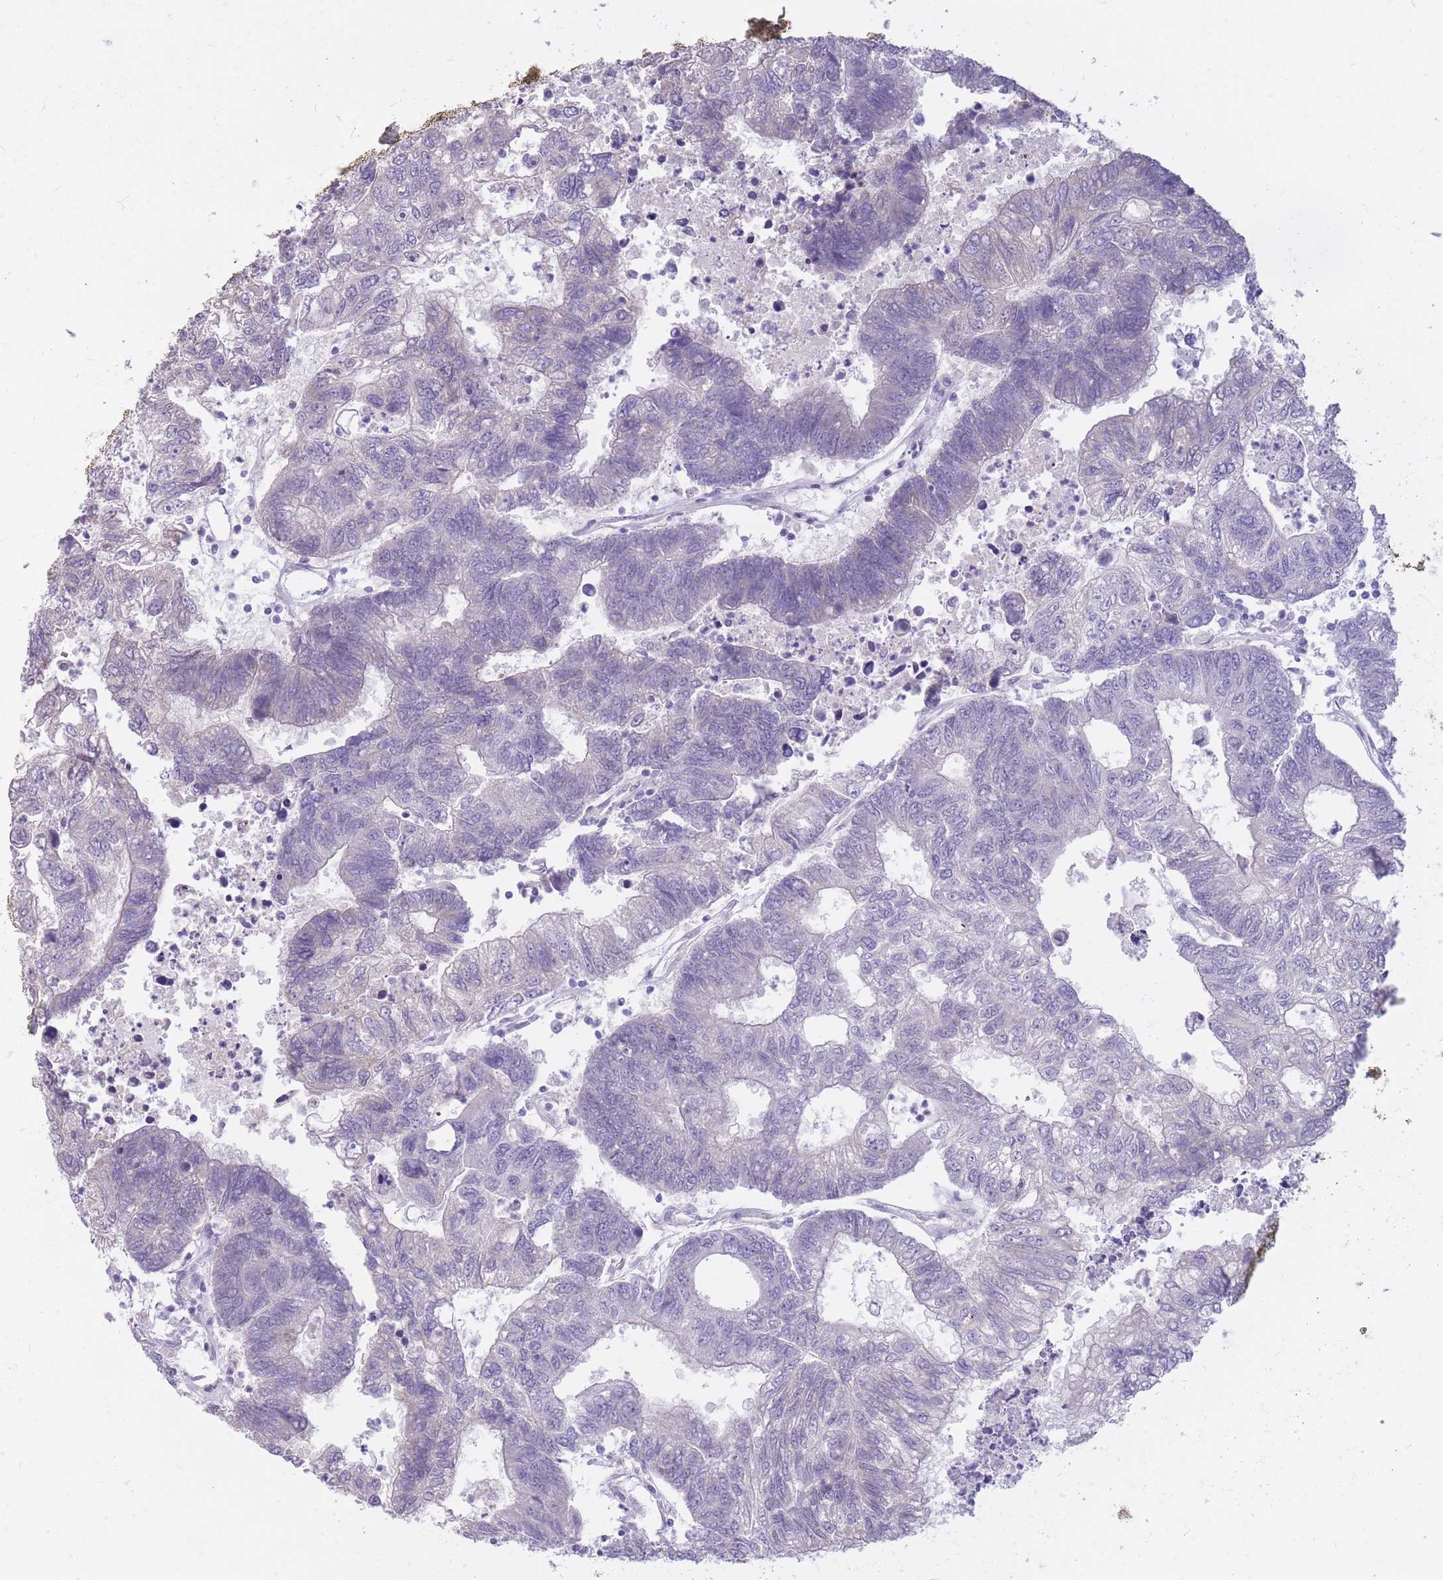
{"staining": {"intensity": "negative", "quantity": "none", "location": "none"}, "tissue": "colorectal cancer", "cell_type": "Tumor cells", "image_type": "cancer", "snomed": [{"axis": "morphology", "description": "Adenocarcinoma, NOS"}, {"axis": "topography", "description": "Colon"}], "caption": "High magnification brightfield microscopy of adenocarcinoma (colorectal) stained with DAB (3,3'-diaminobenzidine) (brown) and counterstained with hematoxylin (blue): tumor cells show no significant expression.", "gene": "RNF170", "patient": {"sex": "female", "age": 48}}